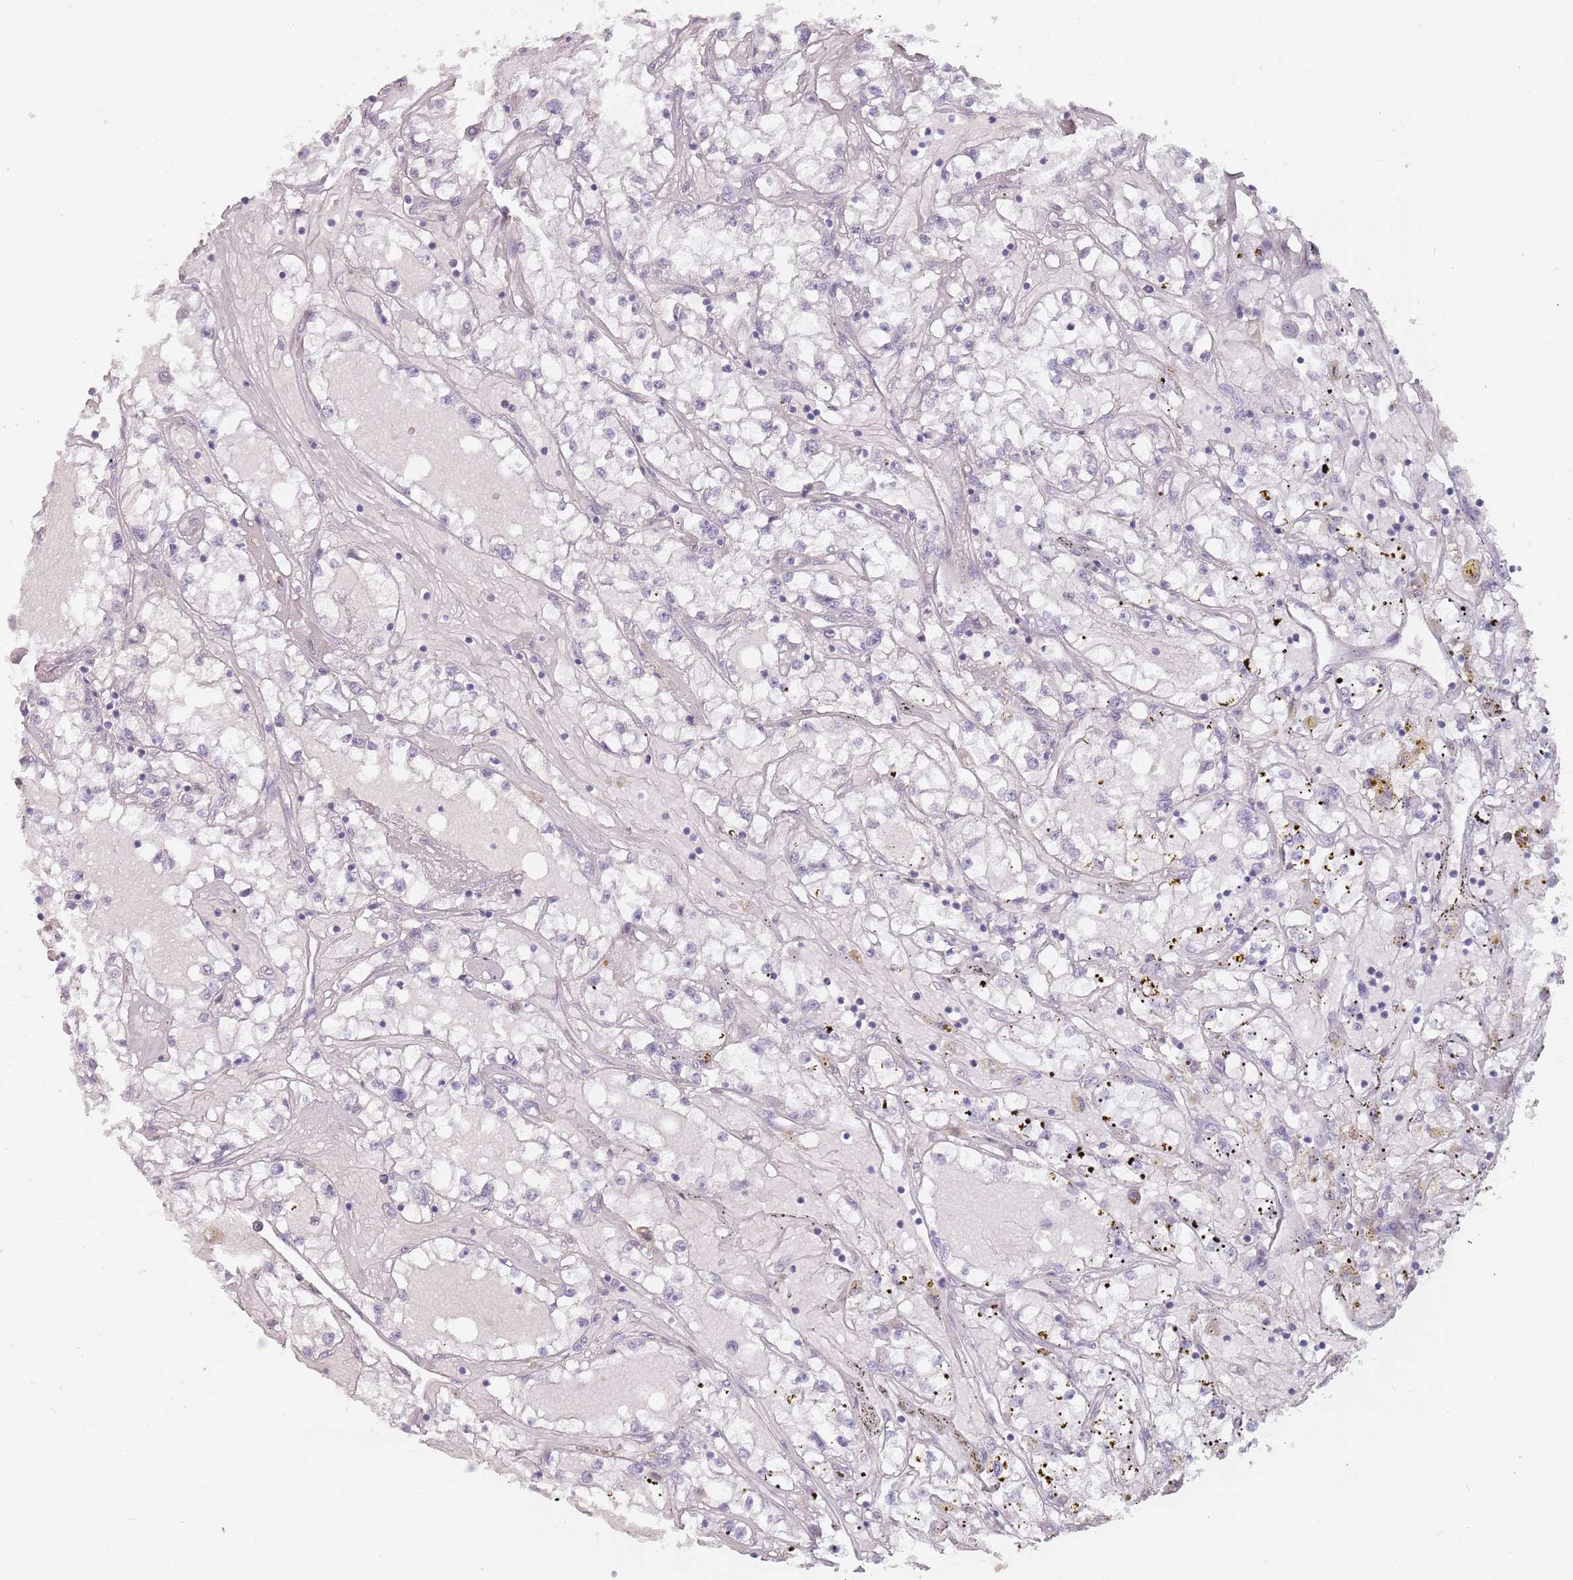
{"staining": {"intensity": "negative", "quantity": "none", "location": "none"}, "tissue": "renal cancer", "cell_type": "Tumor cells", "image_type": "cancer", "snomed": [{"axis": "morphology", "description": "Adenocarcinoma, NOS"}, {"axis": "topography", "description": "Kidney"}], "caption": "Tumor cells show no significant protein expression in renal cancer.", "gene": "CEP19", "patient": {"sex": "male", "age": 56}}